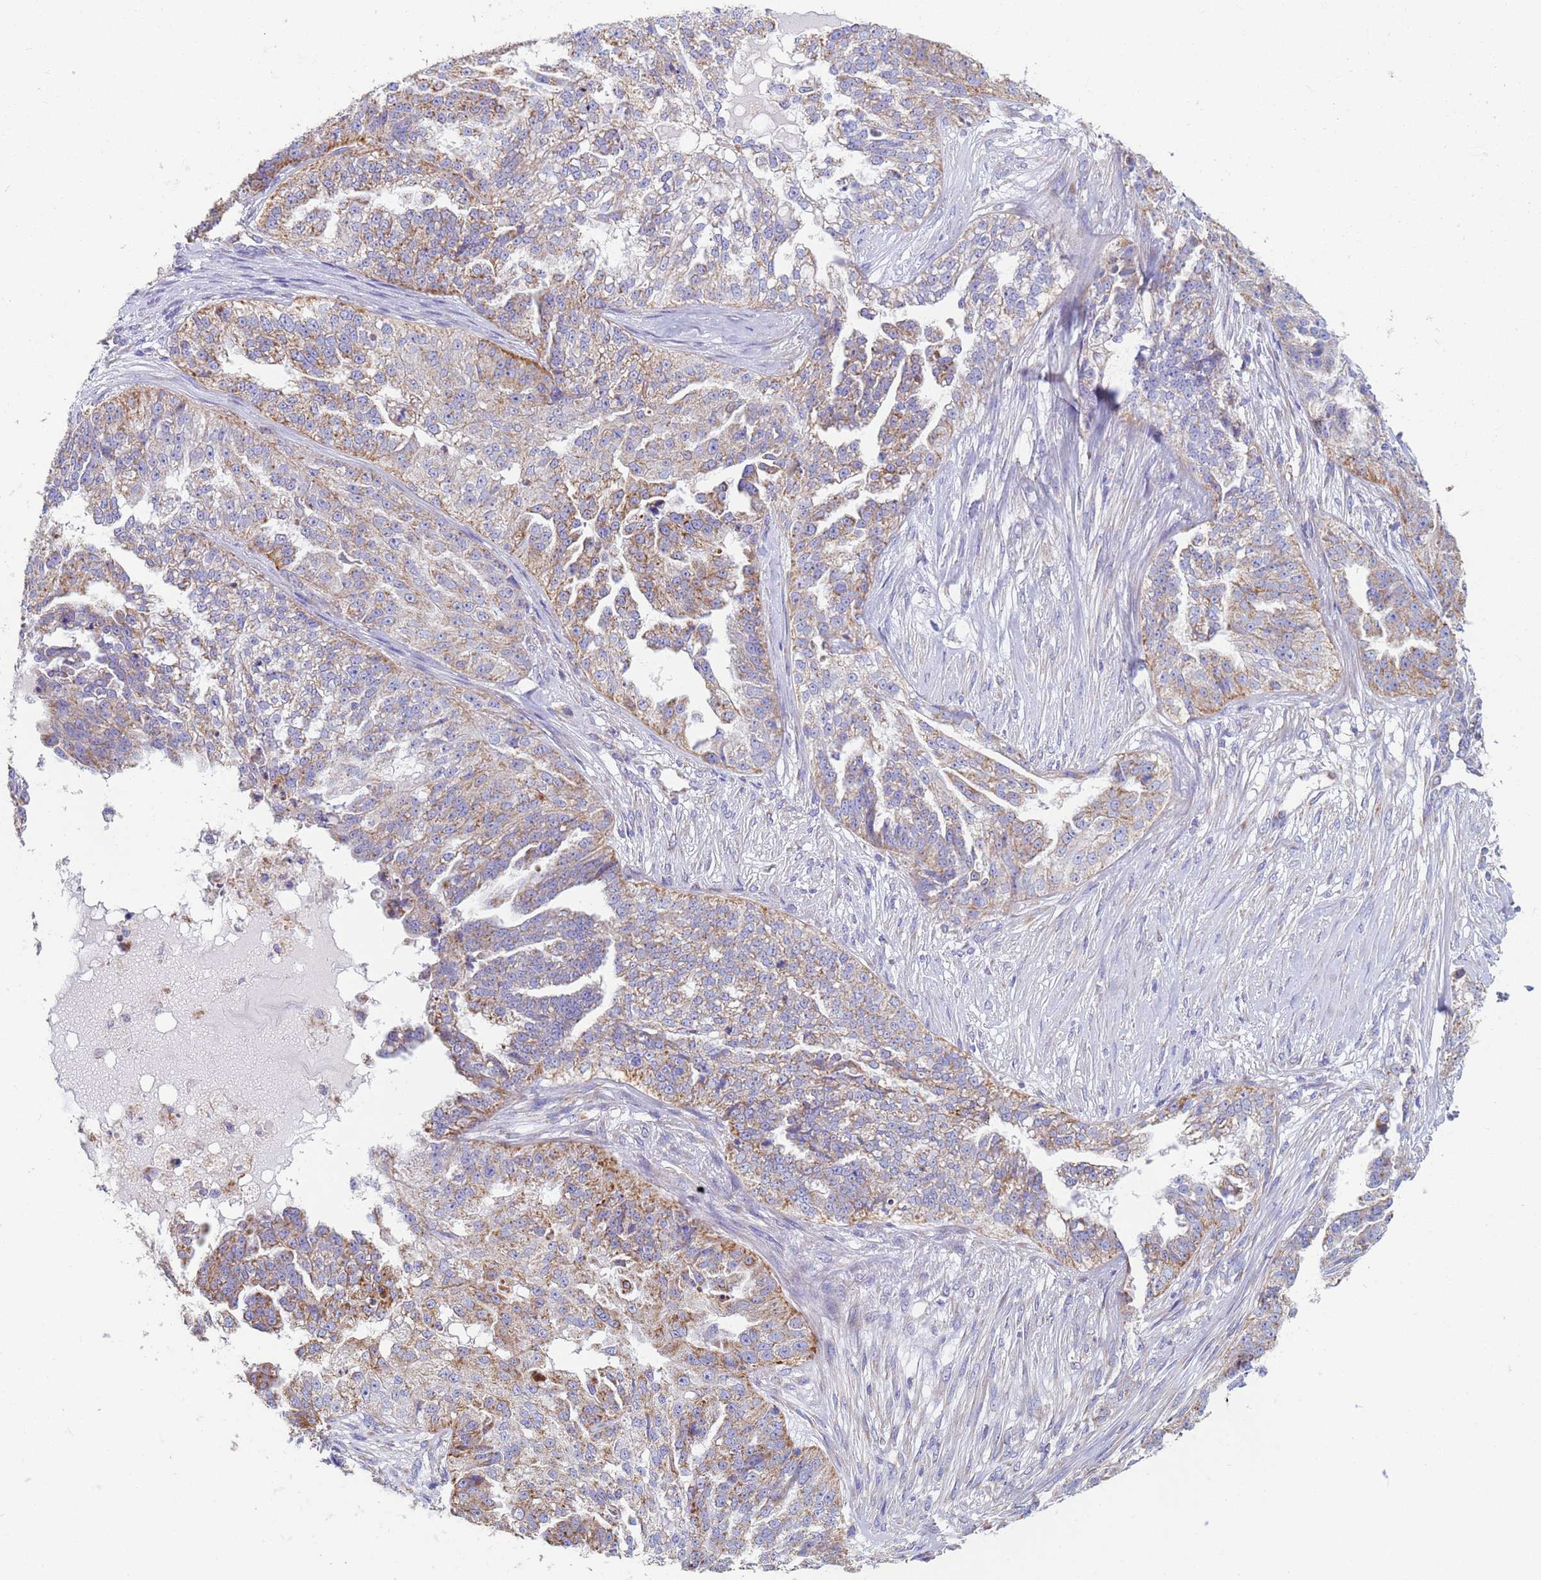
{"staining": {"intensity": "moderate", "quantity": ">75%", "location": "cytoplasmic/membranous"}, "tissue": "ovarian cancer", "cell_type": "Tumor cells", "image_type": "cancer", "snomed": [{"axis": "morphology", "description": "Cystadenocarcinoma, serous, NOS"}, {"axis": "topography", "description": "Ovary"}], "caption": "Brown immunohistochemical staining in human ovarian serous cystadenocarcinoma reveals moderate cytoplasmic/membranous positivity in about >75% of tumor cells. (DAB = brown stain, brightfield microscopy at high magnification).", "gene": "UQCRH", "patient": {"sex": "female", "age": 58}}